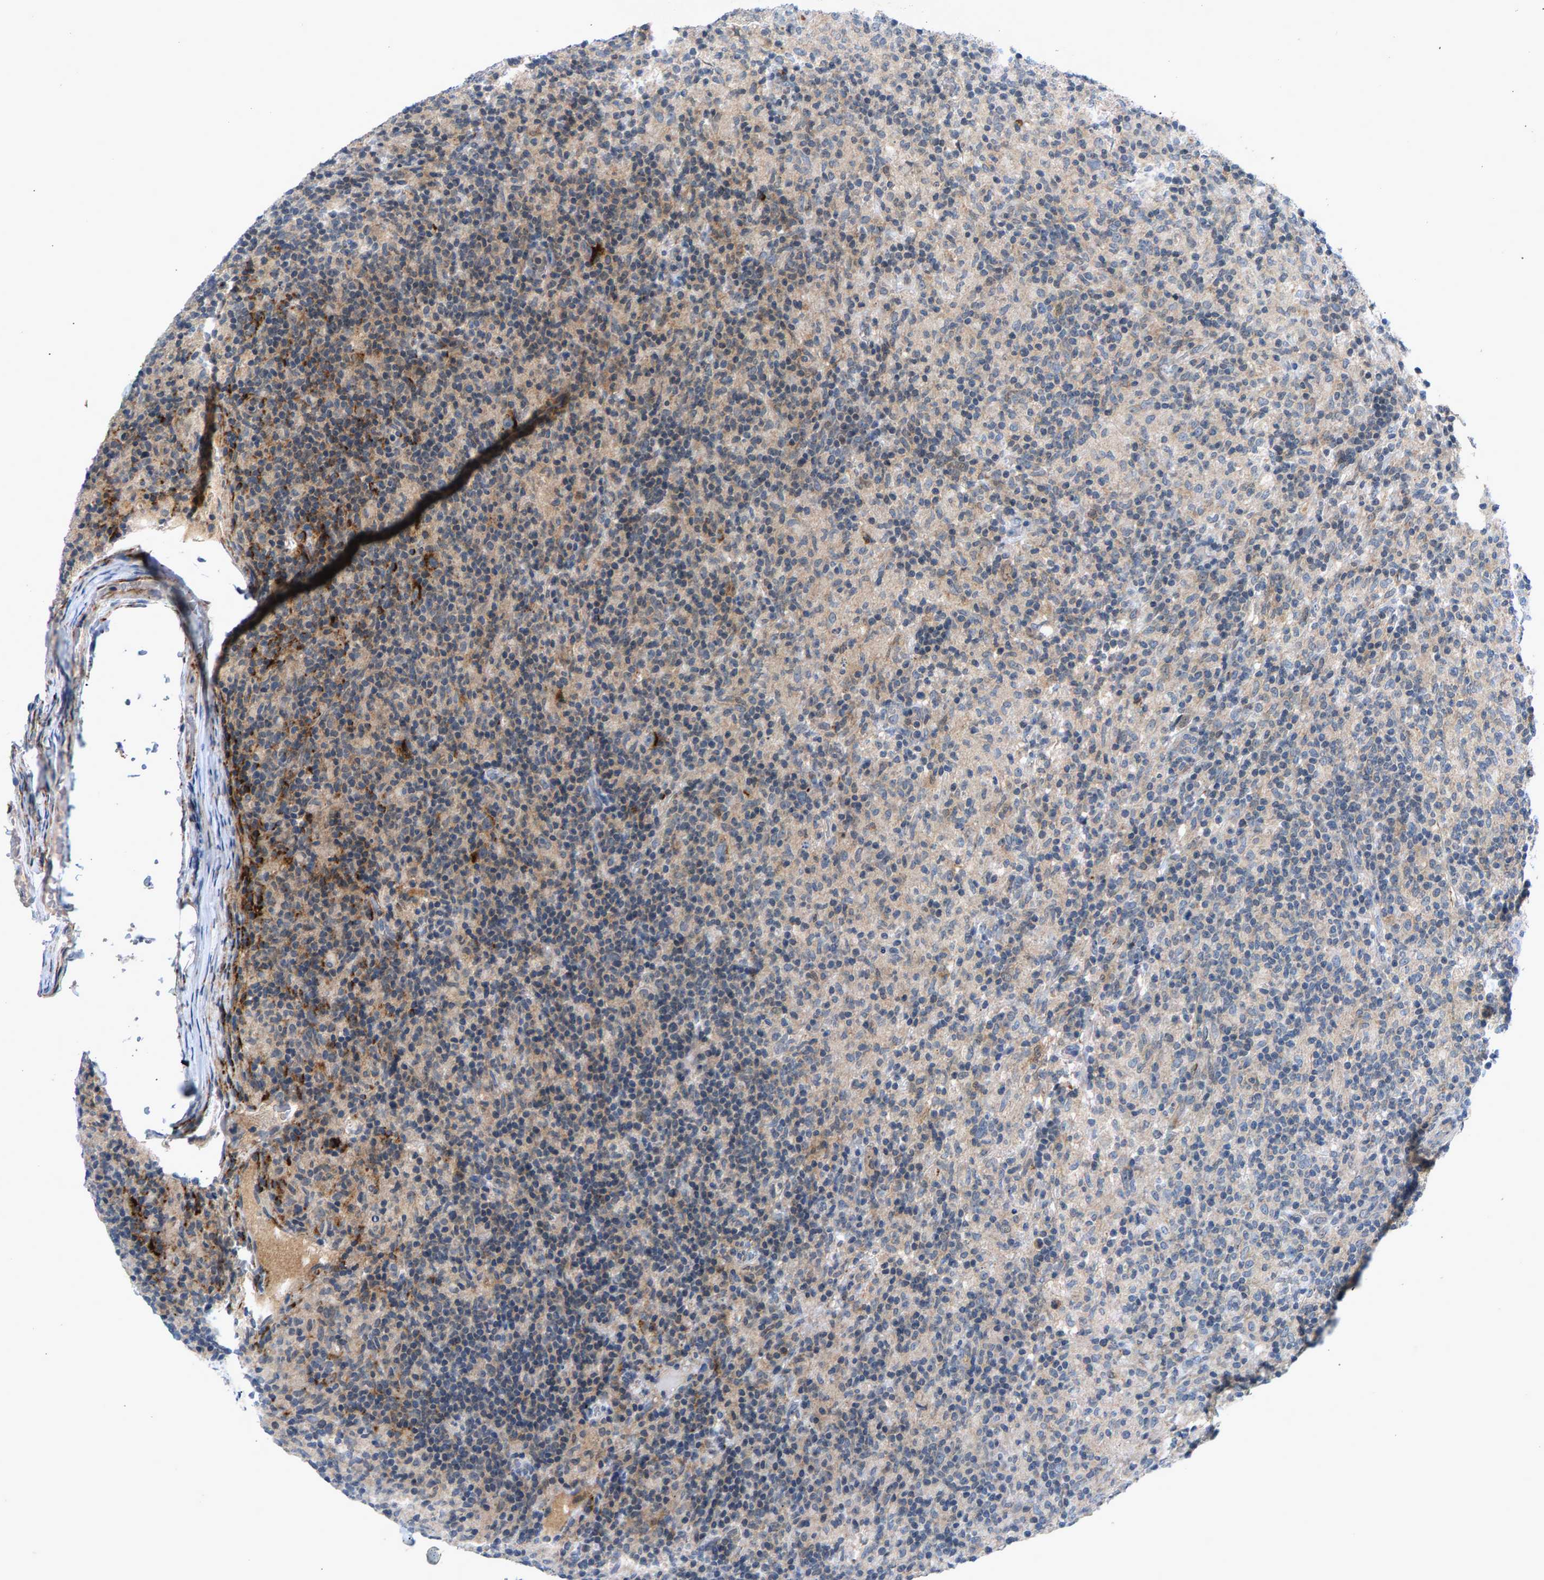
{"staining": {"intensity": "negative", "quantity": "none", "location": "none"}, "tissue": "lymphoma", "cell_type": "Tumor cells", "image_type": "cancer", "snomed": [{"axis": "morphology", "description": "Hodgkin's disease, NOS"}, {"axis": "topography", "description": "Lymph node"}], "caption": "IHC of lymphoma reveals no staining in tumor cells.", "gene": "ZPR1", "patient": {"sex": "male", "age": 70}}